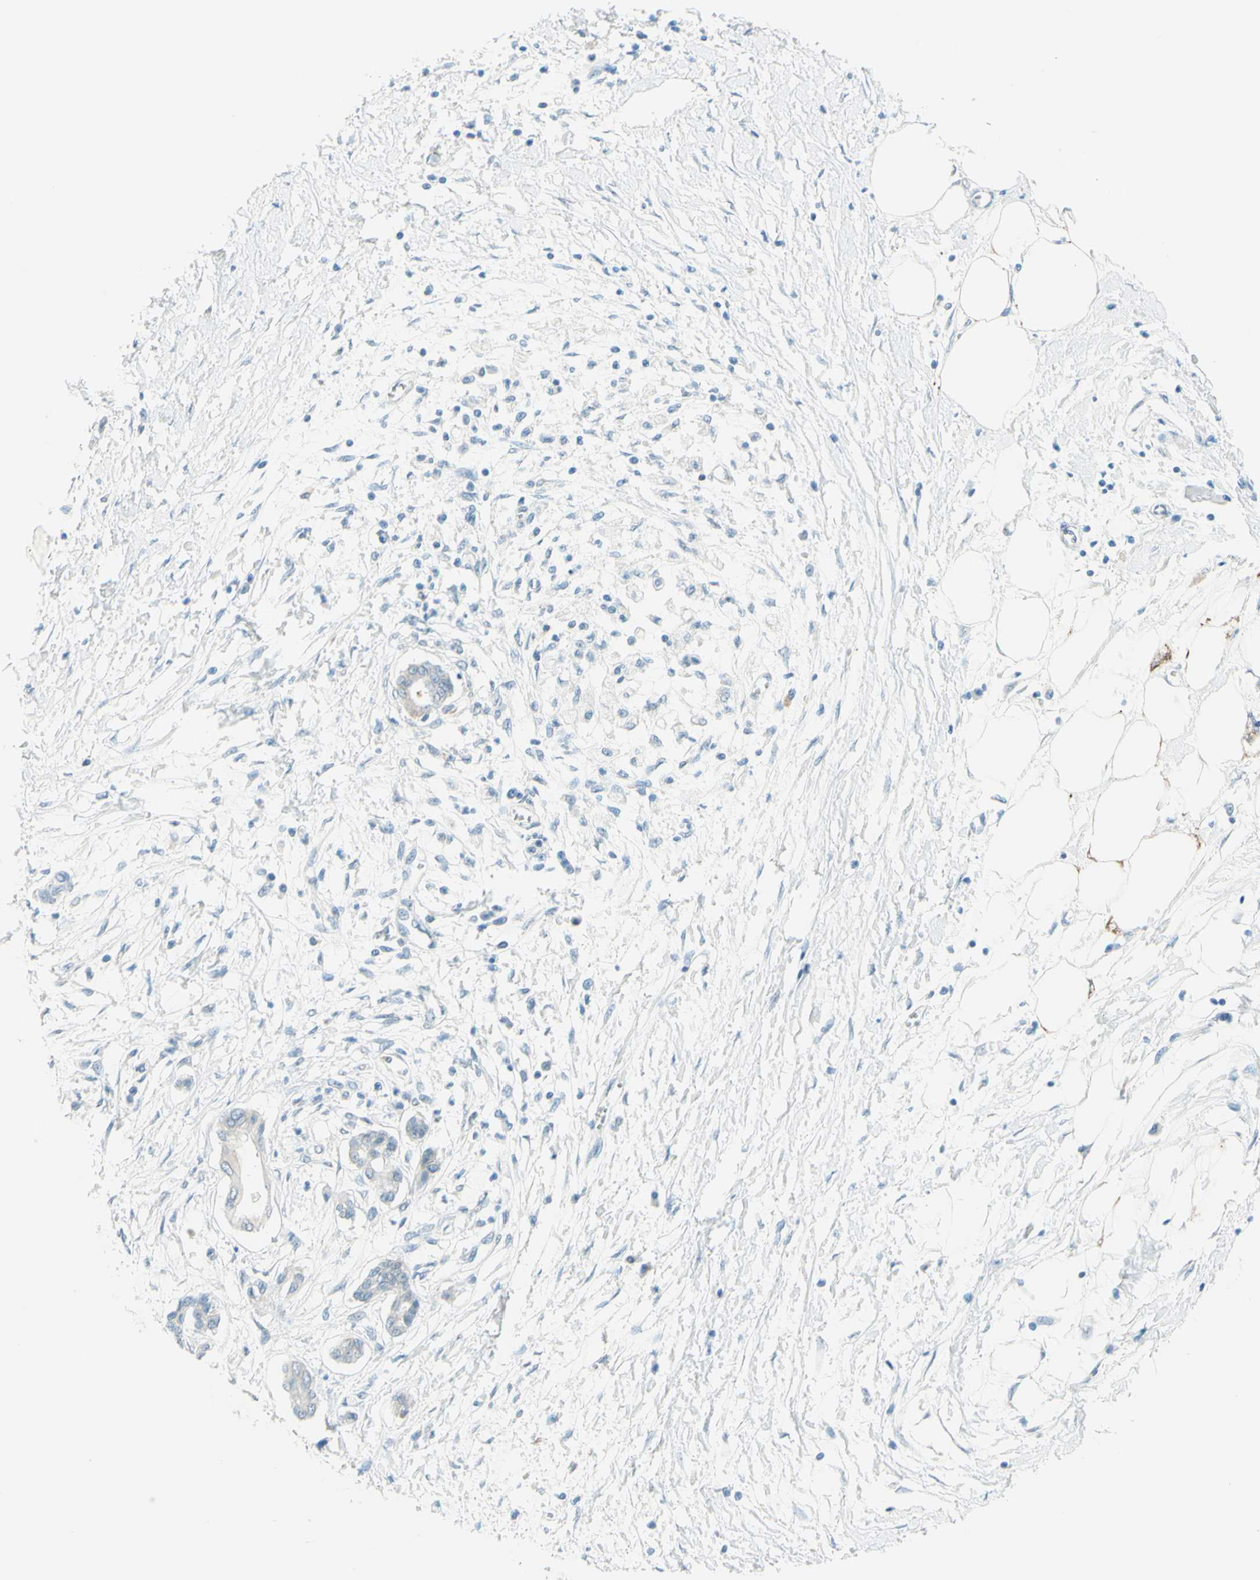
{"staining": {"intensity": "negative", "quantity": "none", "location": "none"}, "tissue": "pancreatic cancer", "cell_type": "Tumor cells", "image_type": "cancer", "snomed": [{"axis": "morphology", "description": "Adenocarcinoma, NOS"}, {"axis": "topography", "description": "Pancreas"}], "caption": "High magnification brightfield microscopy of pancreatic cancer stained with DAB (brown) and counterstained with hematoxylin (blue): tumor cells show no significant expression.", "gene": "JPH1", "patient": {"sex": "male", "age": 56}}